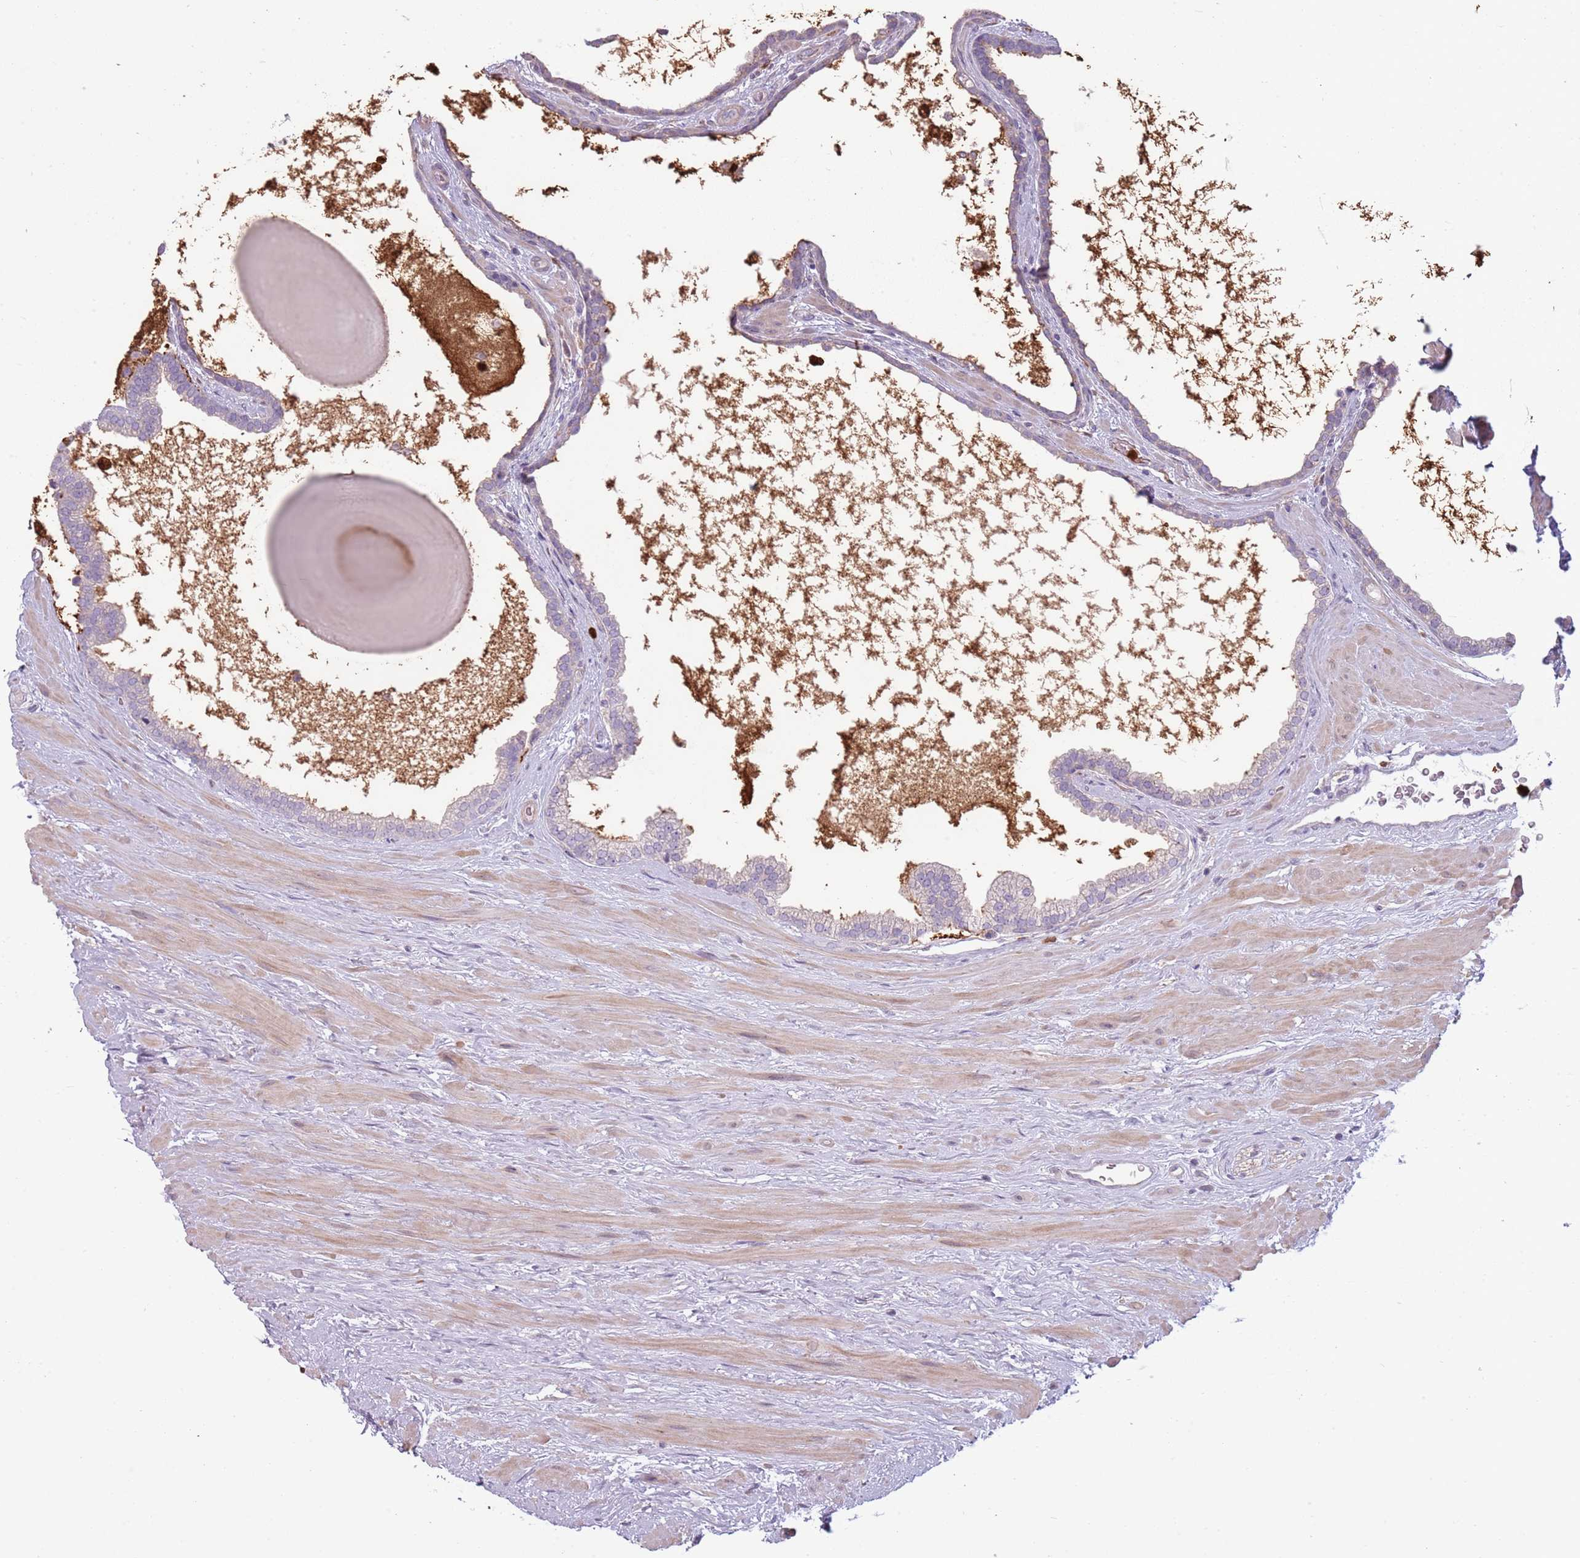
{"staining": {"intensity": "negative", "quantity": "none", "location": "none"}, "tissue": "prostate", "cell_type": "Glandular cells", "image_type": "normal", "snomed": [{"axis": "morphology", "description": "Normal tissue, NOS"}, {"axis": "topography", "description": "Prostate"}], "caption": "Protein analysis of normal prostate displays no significant positivity in glandular cells. The staining was performed using DAB to visualize the protein expression in brown, while the nuclei were stained in blue with hematoxylin (Magnification: 20x).", "gene": "SPAG4", "patient": {"sex": "male", "age": 48}}